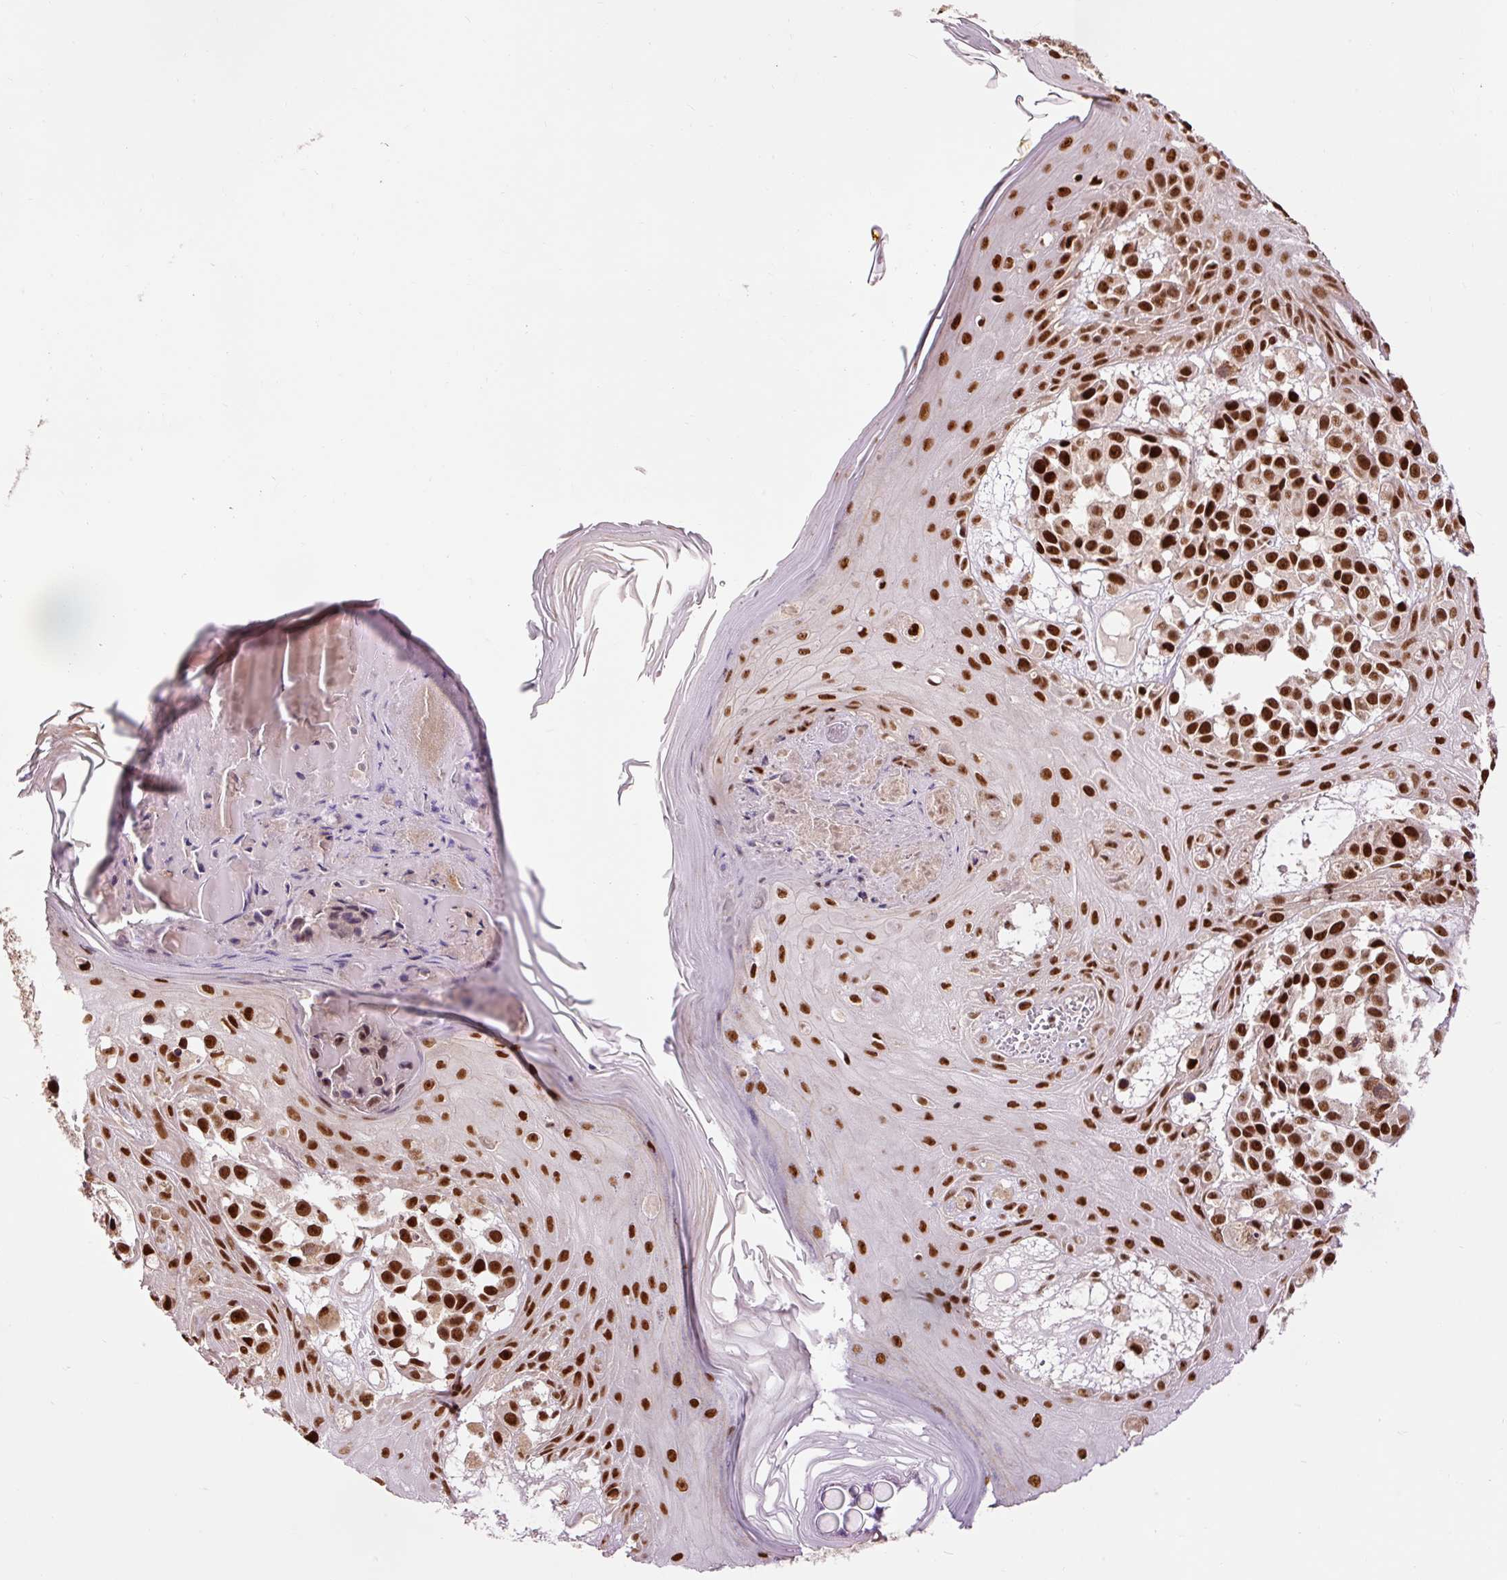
{"staining": {"intensity": "strong", "quantity": ">75%", "location": "nuclear"}, "tissue": "melanoma", "cell_type": "Tumor cells", "image_type": "cancer", "snomed": [{"axis": "morphology", "description": "Malignant melanoma, NOS"}, {"axis": "topography", "description": "Skin"}], "caption": "A brown stain labels strong nuclear expression of a protein in melanoma tumor cells. (IHC, brightfield microscopy, high magnification).", "gene": "ZBTB44", "patient": {"sex": "male", "age": 39}}